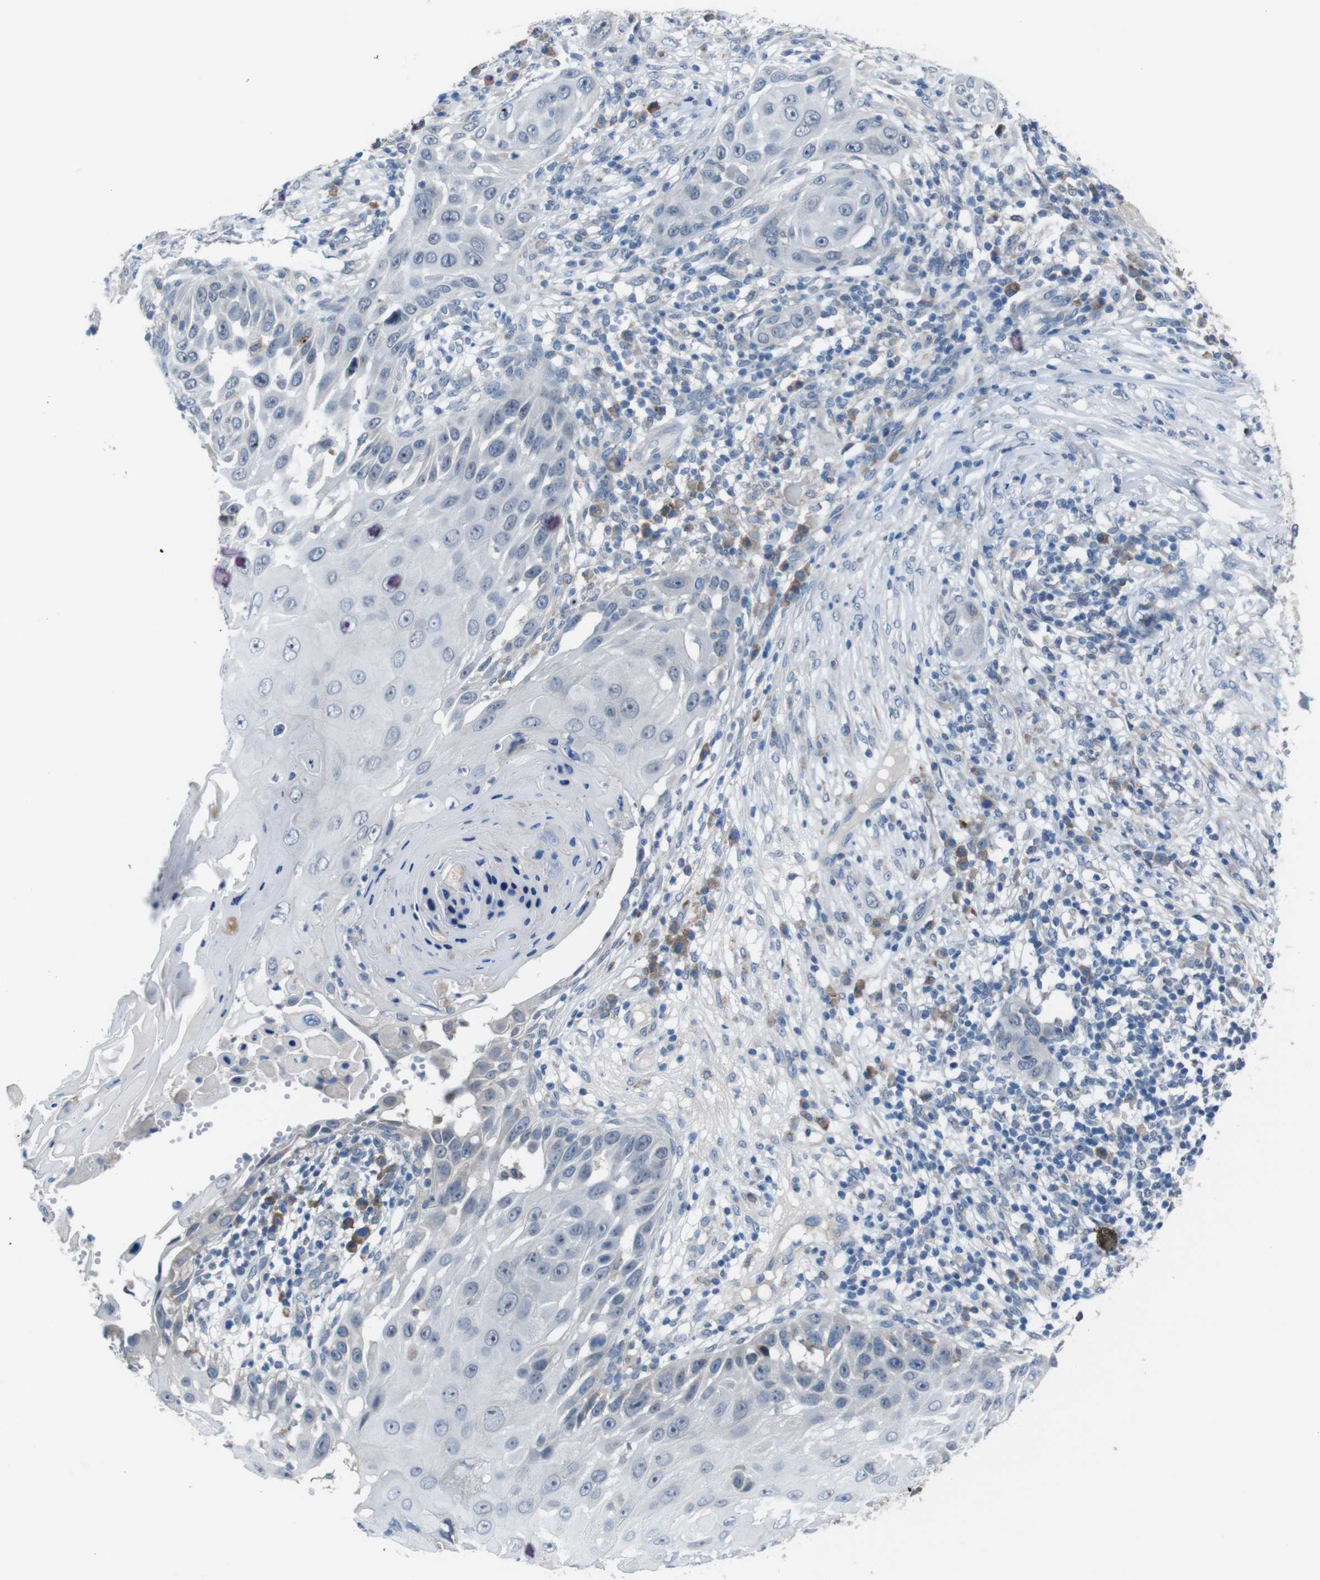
{"staining": {"intensity": "negative", "quantity": "none", "location": "none"}, "tissue": "skin cancer", "cell_type": "Tumor cells", "image_type": "cancer", "snomed": [{"axis": "morphology", "description": "Squamous cell carcinoma, NOS"}, {"axis": "topography", "description": "Skin"}], "caption": "A micrograph of human skin cancer (squamous cell carcinoma) is negative for staining in tumor cells. Nuclei are stained in blue.", "gene": "CDH22", "patient": {"sex": "female", "age": 44}}